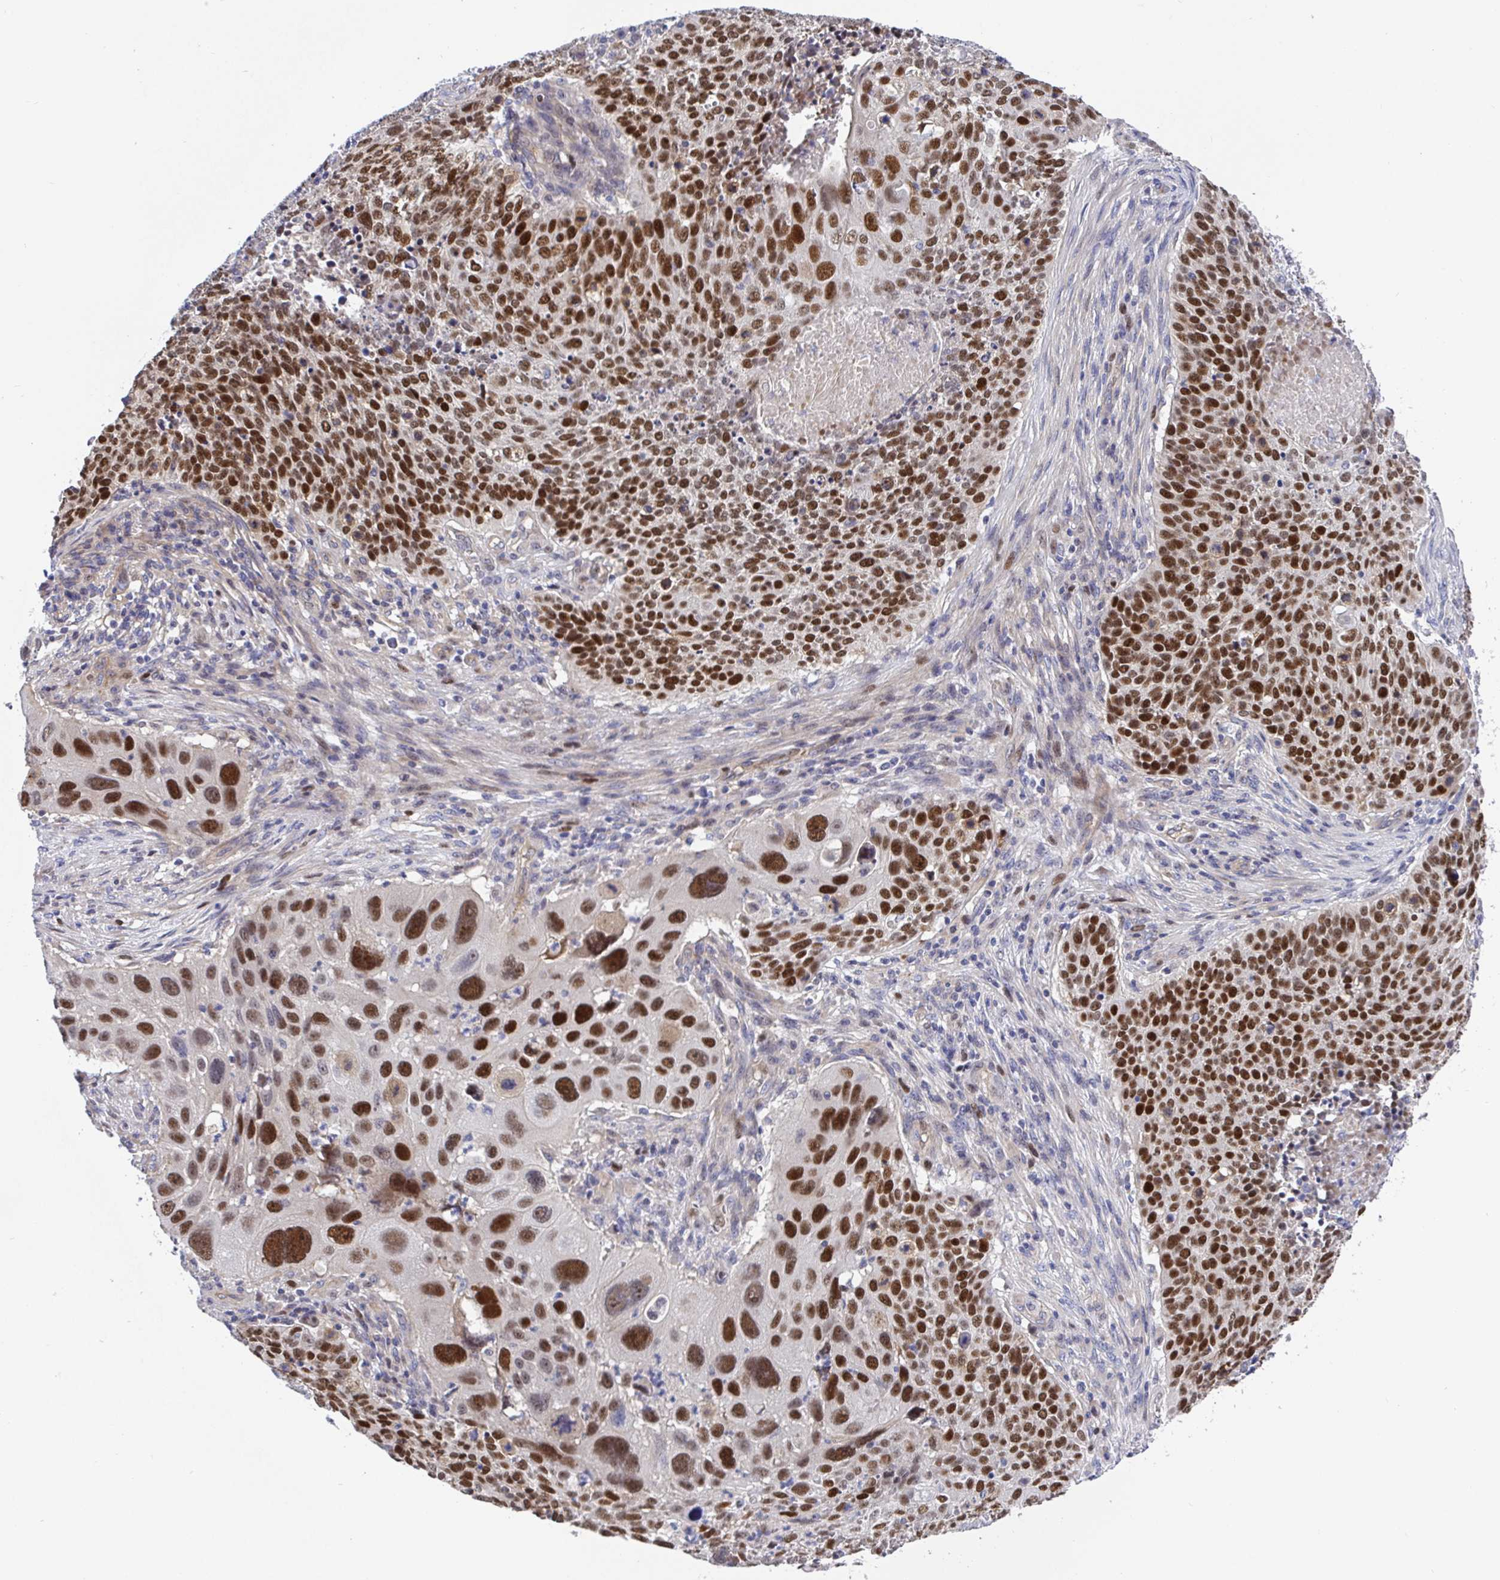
{"staining": {"intensity": "strong", "quantity": ">75%", "location": "nuclear"}, "tissue": "lung cancer", "cell_type": "Tumor cells", "image_type": "cancer", "snomed": [{"axis": "morphology", "description": "Squamous cell carcinoma, NOS"}, {"axis": "topography", "description": "Lung"}], "caption": "Immunohistochemistry (DAB) staining of human lung cancer (squamous cell carcinoma) displays strong nuclear protein staining in approximately >75% of tumor cells. (DAB (3,3'-diaminobenzidine) IHC, brown staining for protein, blue staining for nuclei).", "gene": "TIMELESS", "patient": {"sex": "male", "age": 63}}